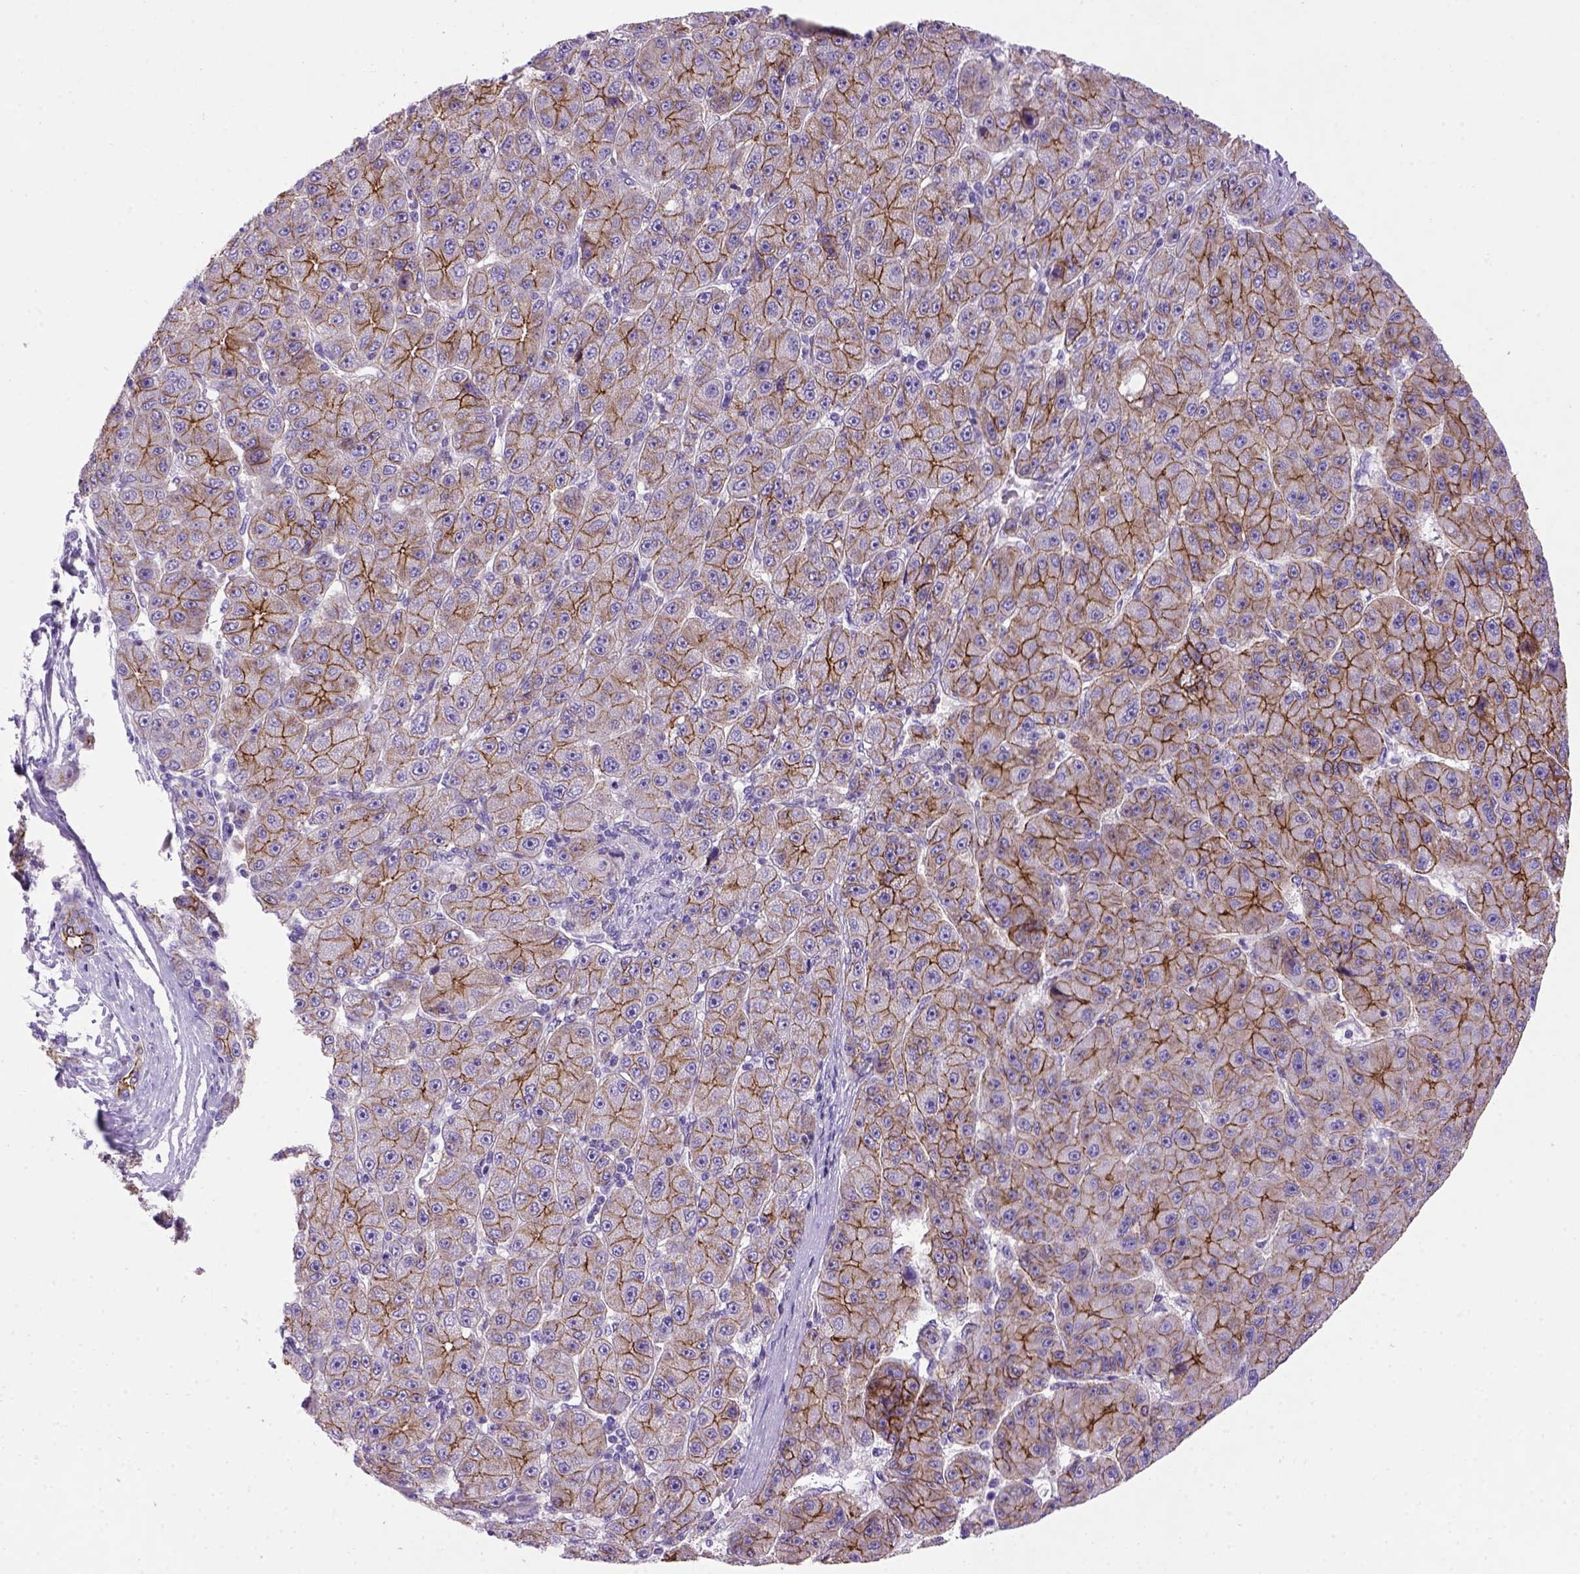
{"staining": {"intensity": "moderate", "quantity": ">75%", "location": "cytoplasmic/membranous"}, "tissue": "liver cancer", "cell_type": "Tumor cells", "image_type": "cancer", "snomed": [{"axis": "morphology", "description": "Carcinoma, Hepatocellular, NOS"}, {"axis": "topography", "description": "Liver"}], "caption": "IHC histopathology image of human liver cancer stained for a protein (brown), which reveals medium levels of moderate cytoplasmic/membranous expression in approximately >75% of tumor cells.", "gene": "CDH1", "patient": {"sex": "male", "age": 67}}